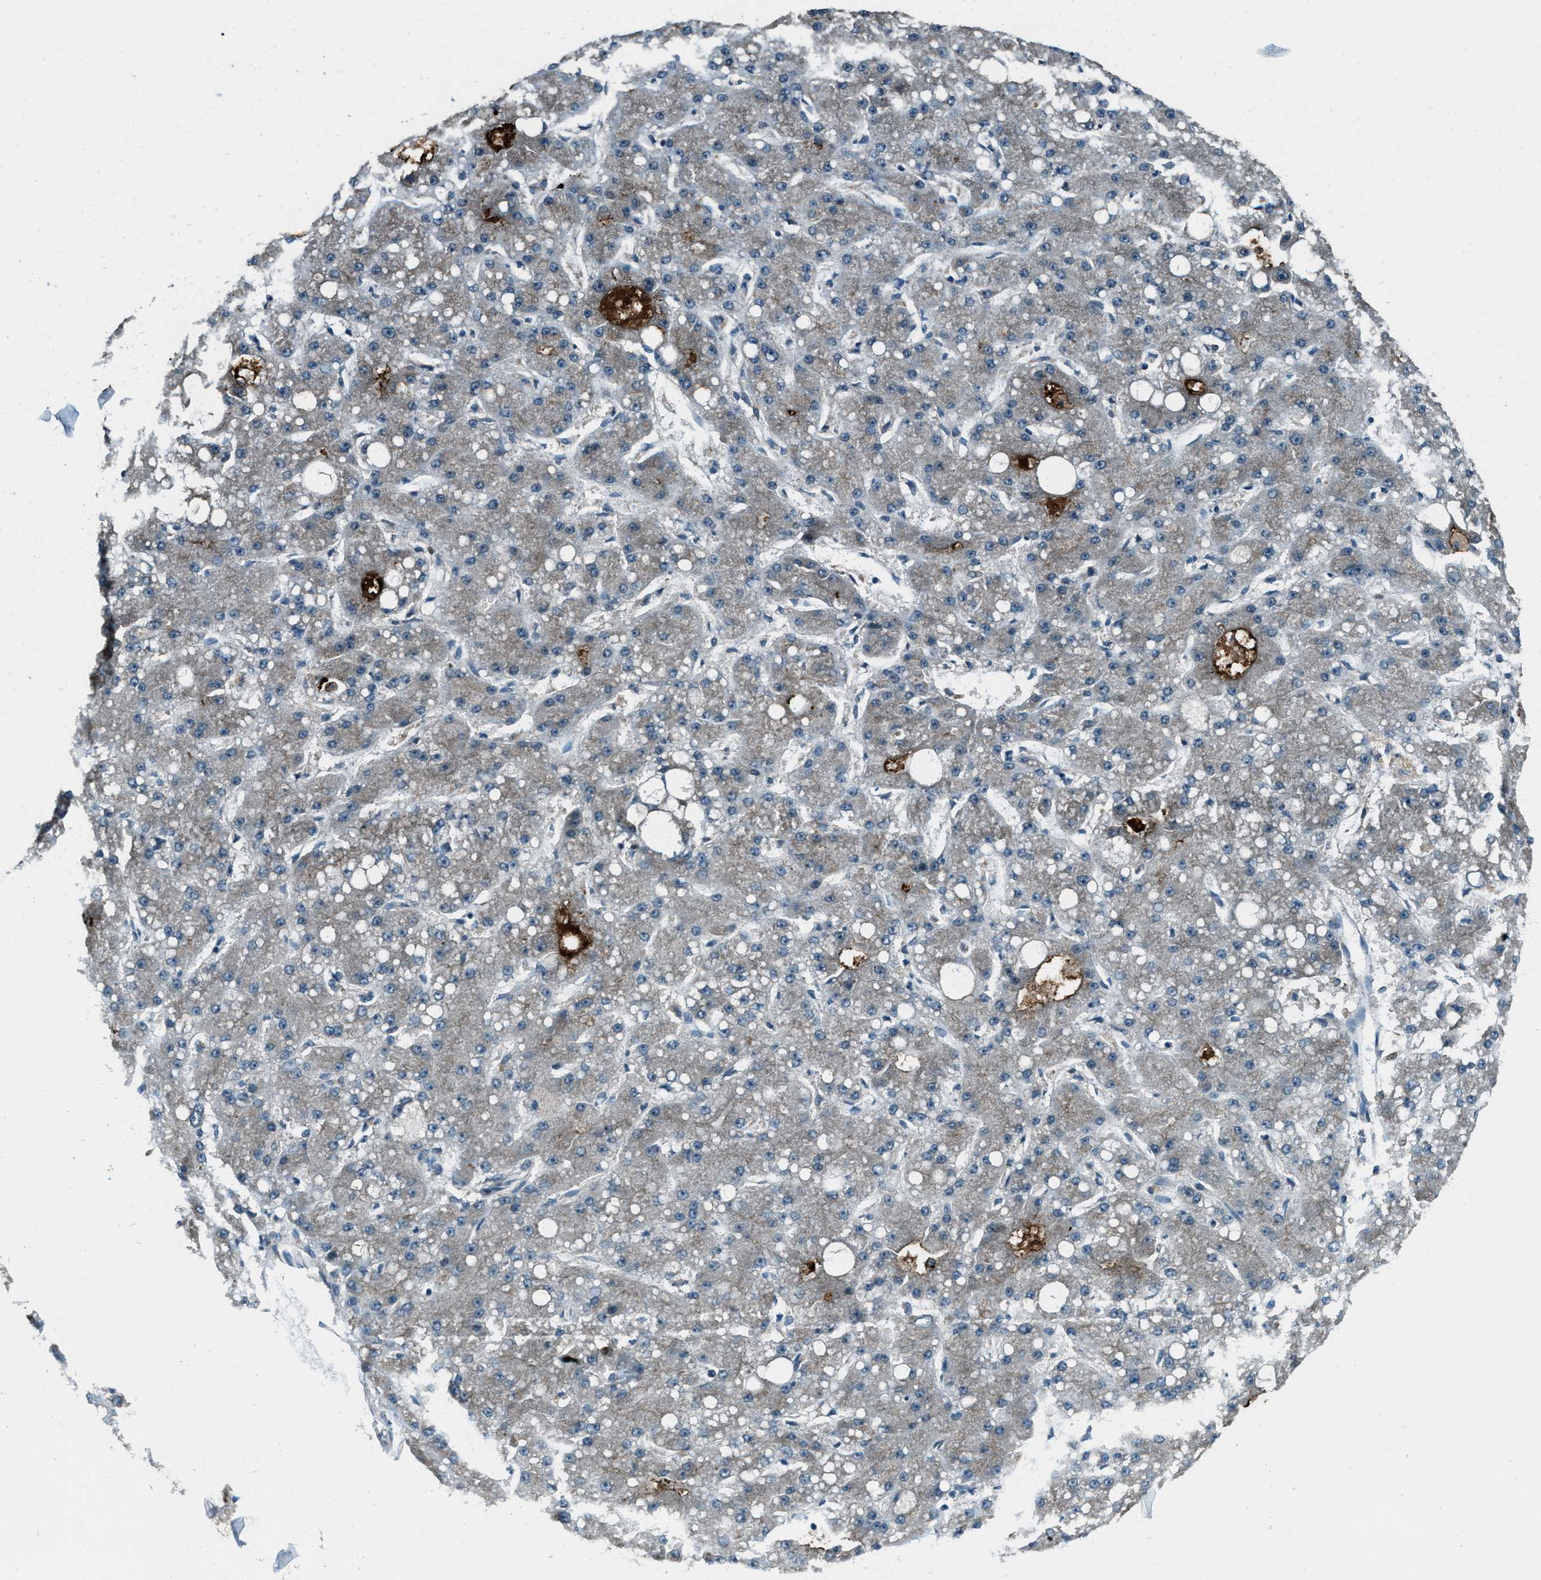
{"staining": {"intensity": "negative", "quantity": "none", "location": "none"}, "tissue": "liver cancer", "cell_type": "Tumor cells", "image_type": "cancer", "snomed": [{"axis": "morphology", "description": "Carcinoma, Hepatocellular, NOS"}, {"axis": "topography", "description": "Liver"}], "caption": "Immunohistochemical staining of liver hepatocellular carcinoma reveals no significant expression in tumor cells.", "gene": "SVIL", "patient": {"sex": "male", "age": 67}}